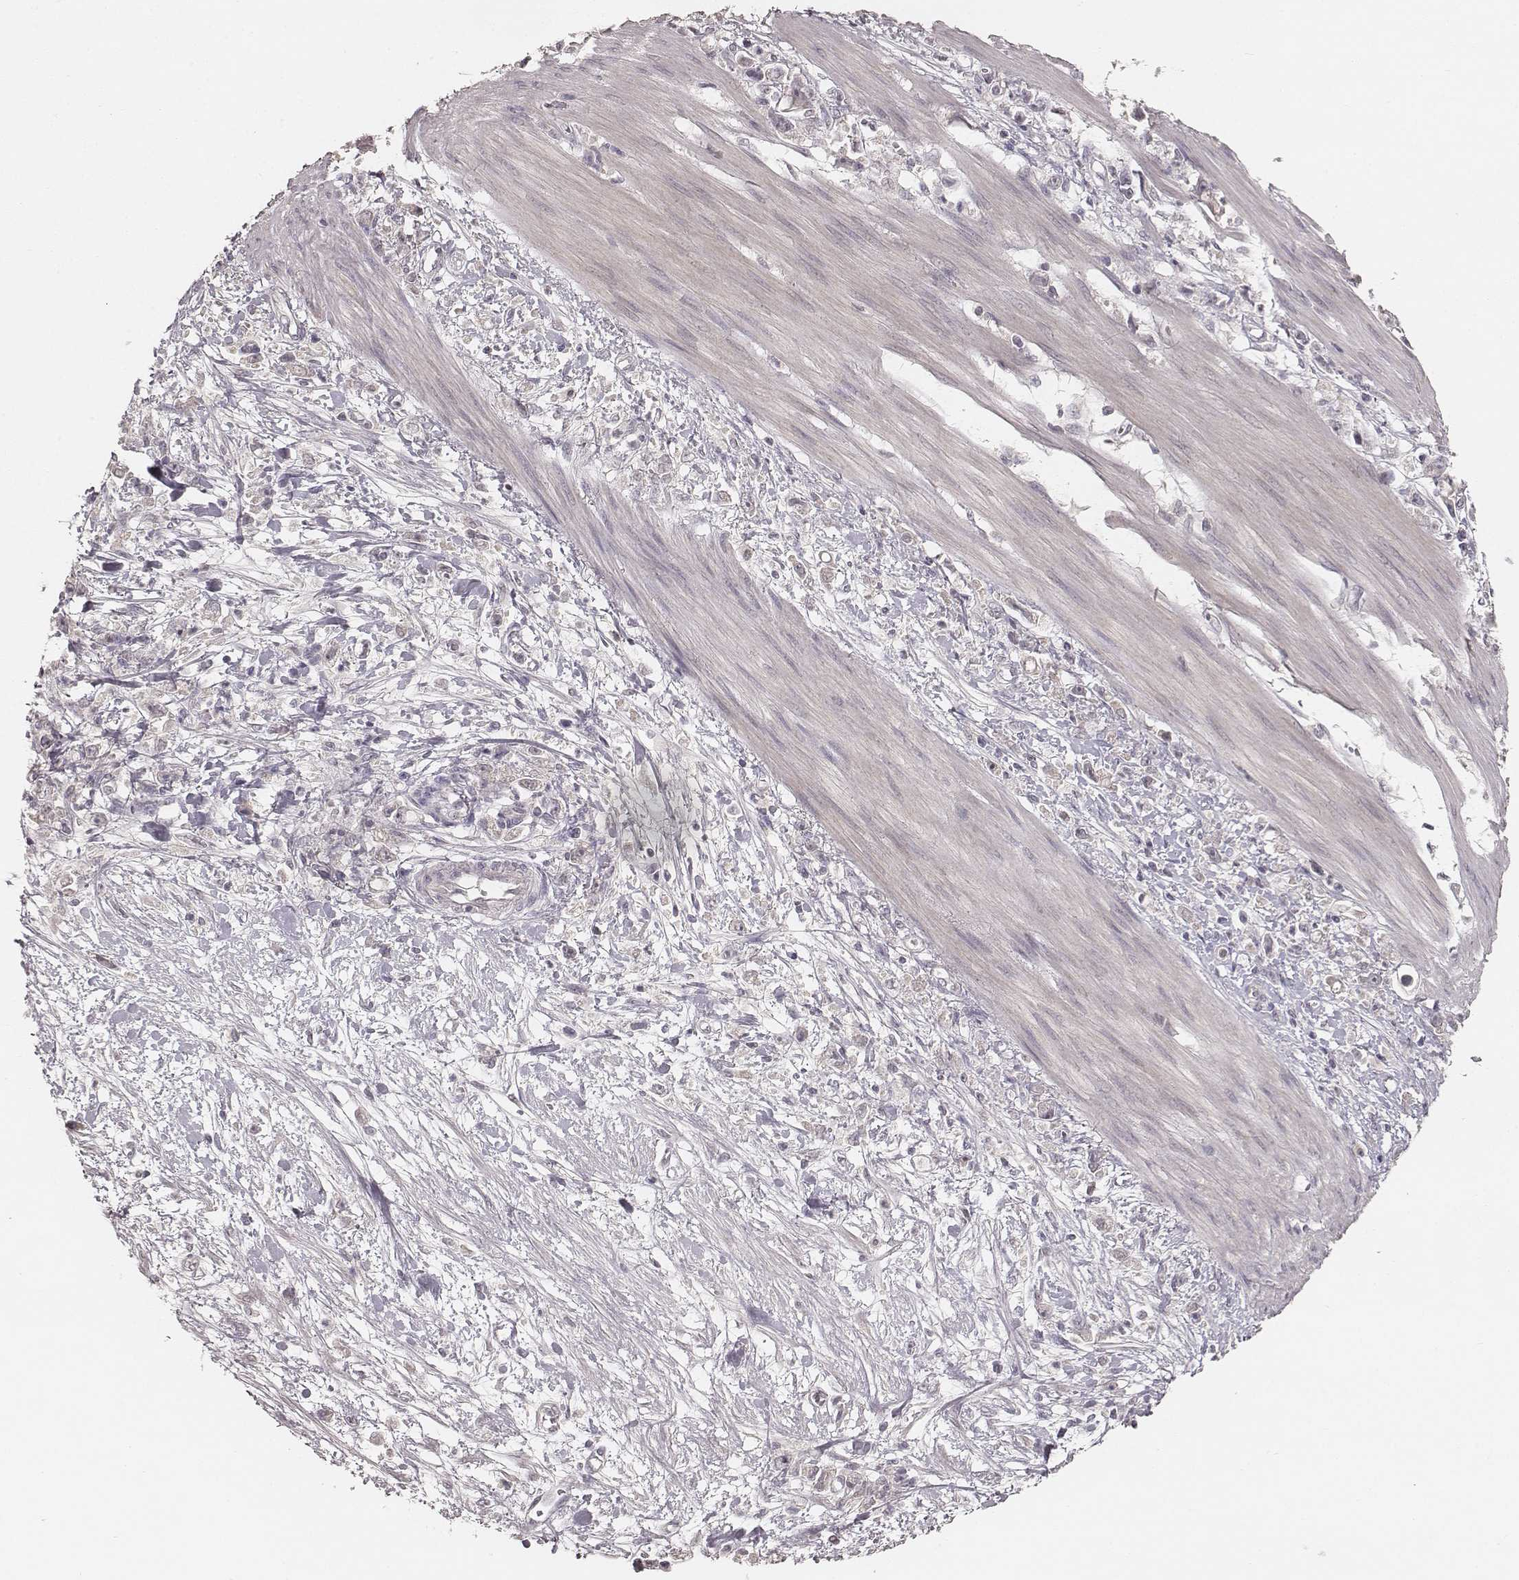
{"staining": {"intensity": "negative", "quantity": "none", "location": "none"}, "tissue": "stomach cancer", "cell_type": "Tumor cells", "image_type": "cancer", "snomed": [{"axis": "morphology", "description": "Adenocarcinoma, NOS"}, {"axis": "topography", "description": "Stomach"}], "caption": "Tumor cells show no significant protein staining in stomach cancer (adenocarcinoma).", "gene": "LY6K", "patient": {"sex": "female", "age": 59}}